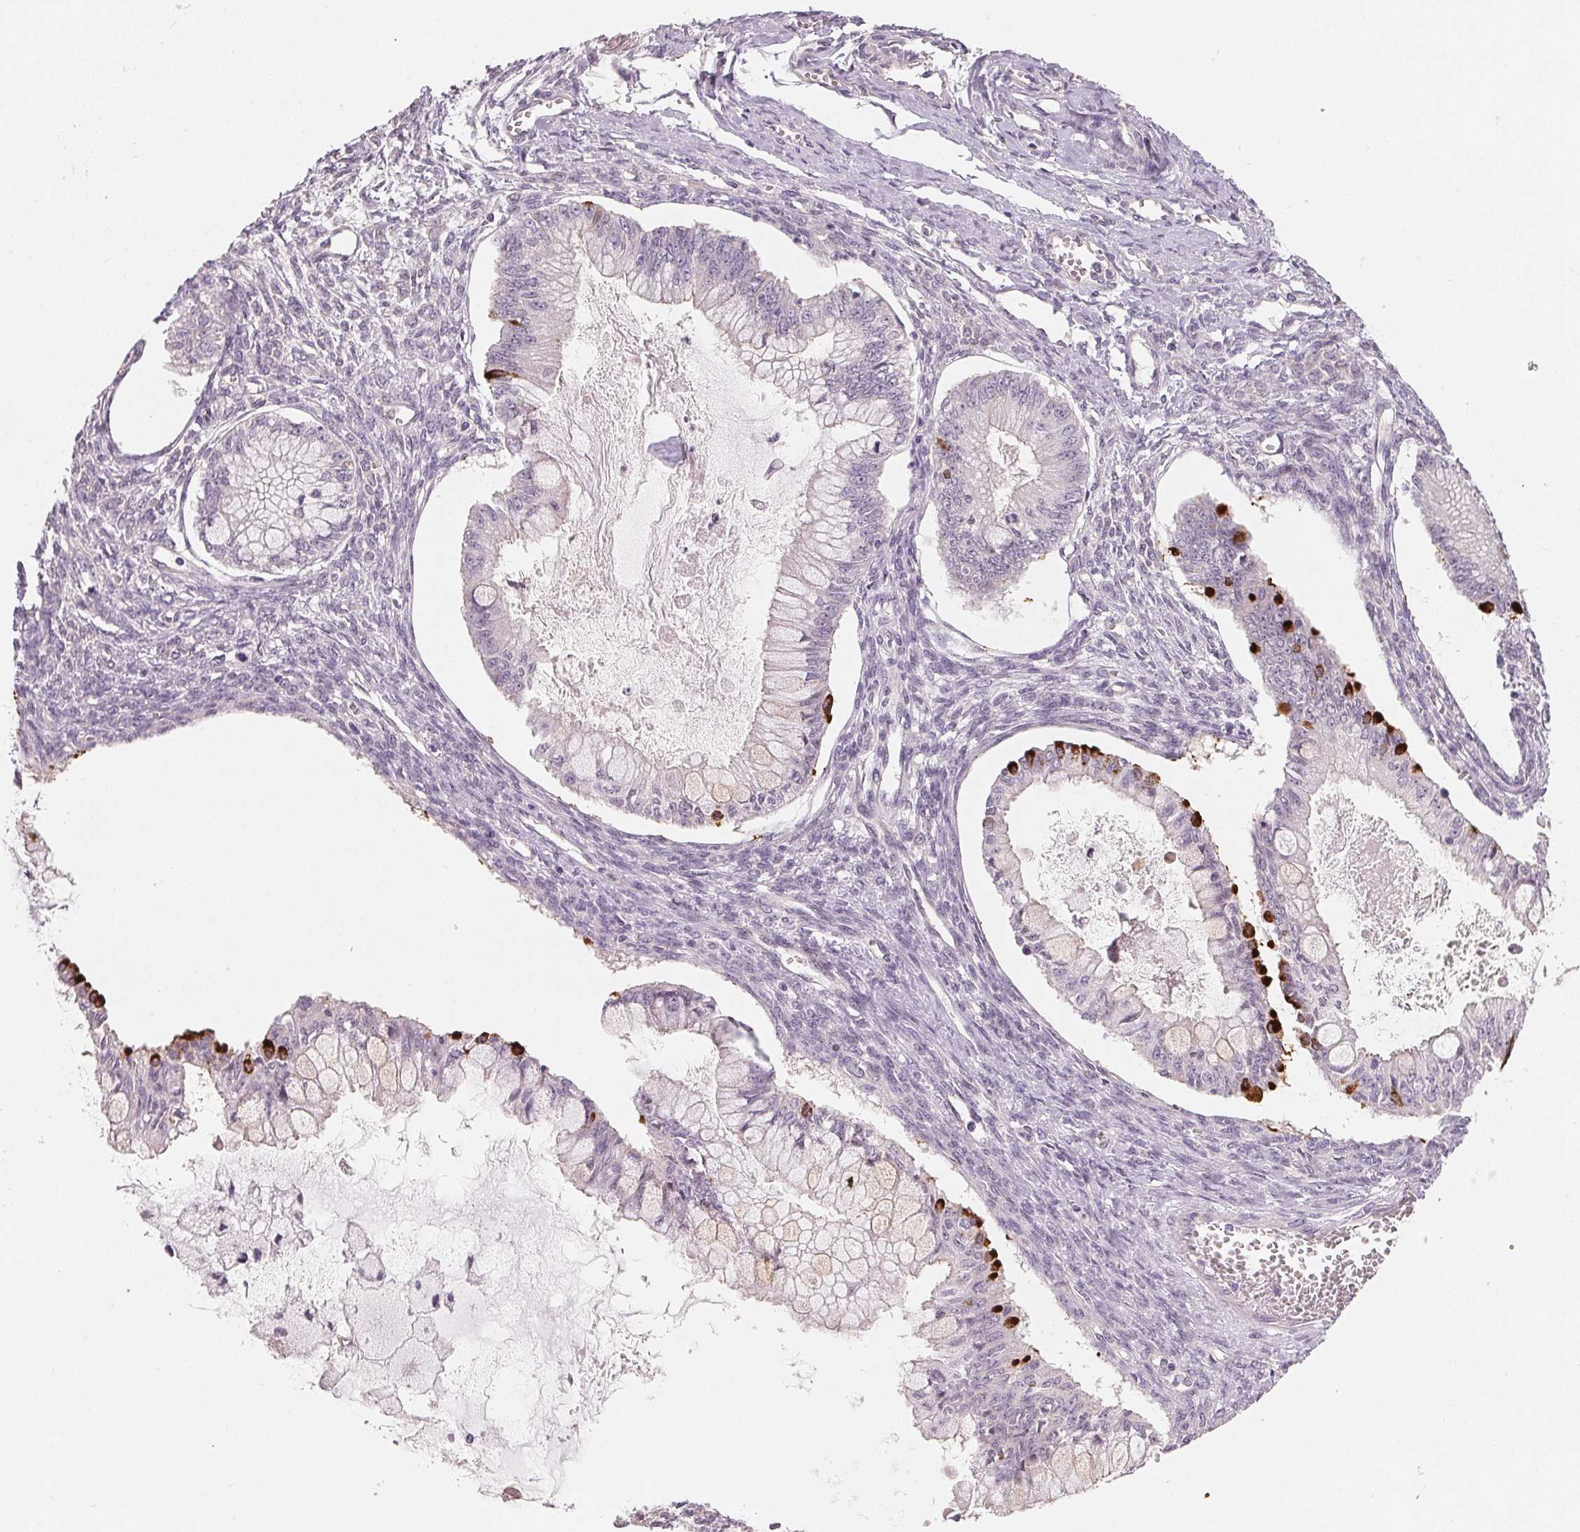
{"staining": {"intensity": "strong", "quantity": "<25%", "location": "cytoplasmic/membranous"}, "tissue": "ovarian cancer", "cell_type": "Tumor cells", "image_type": "cancer", "snomed": [{"axis": "morphology", "description": "Cystadenocarcinoma, mucinous, NOS"}, {"axis": "topography", "description": "Ovary"}], "caption": "Ovarian cancer (mucinous cystadenocarcinoma) tissue shows strong cytoplasmic/membranous staining in approximately <25% of tumor cells, visualized by immunohistochemistry. Immunohistochemistry stains the protein of interest in brown and the nuclei are stained blue.", "gene": "CFC1", "patient": {"sex": "female", "age": 34}}